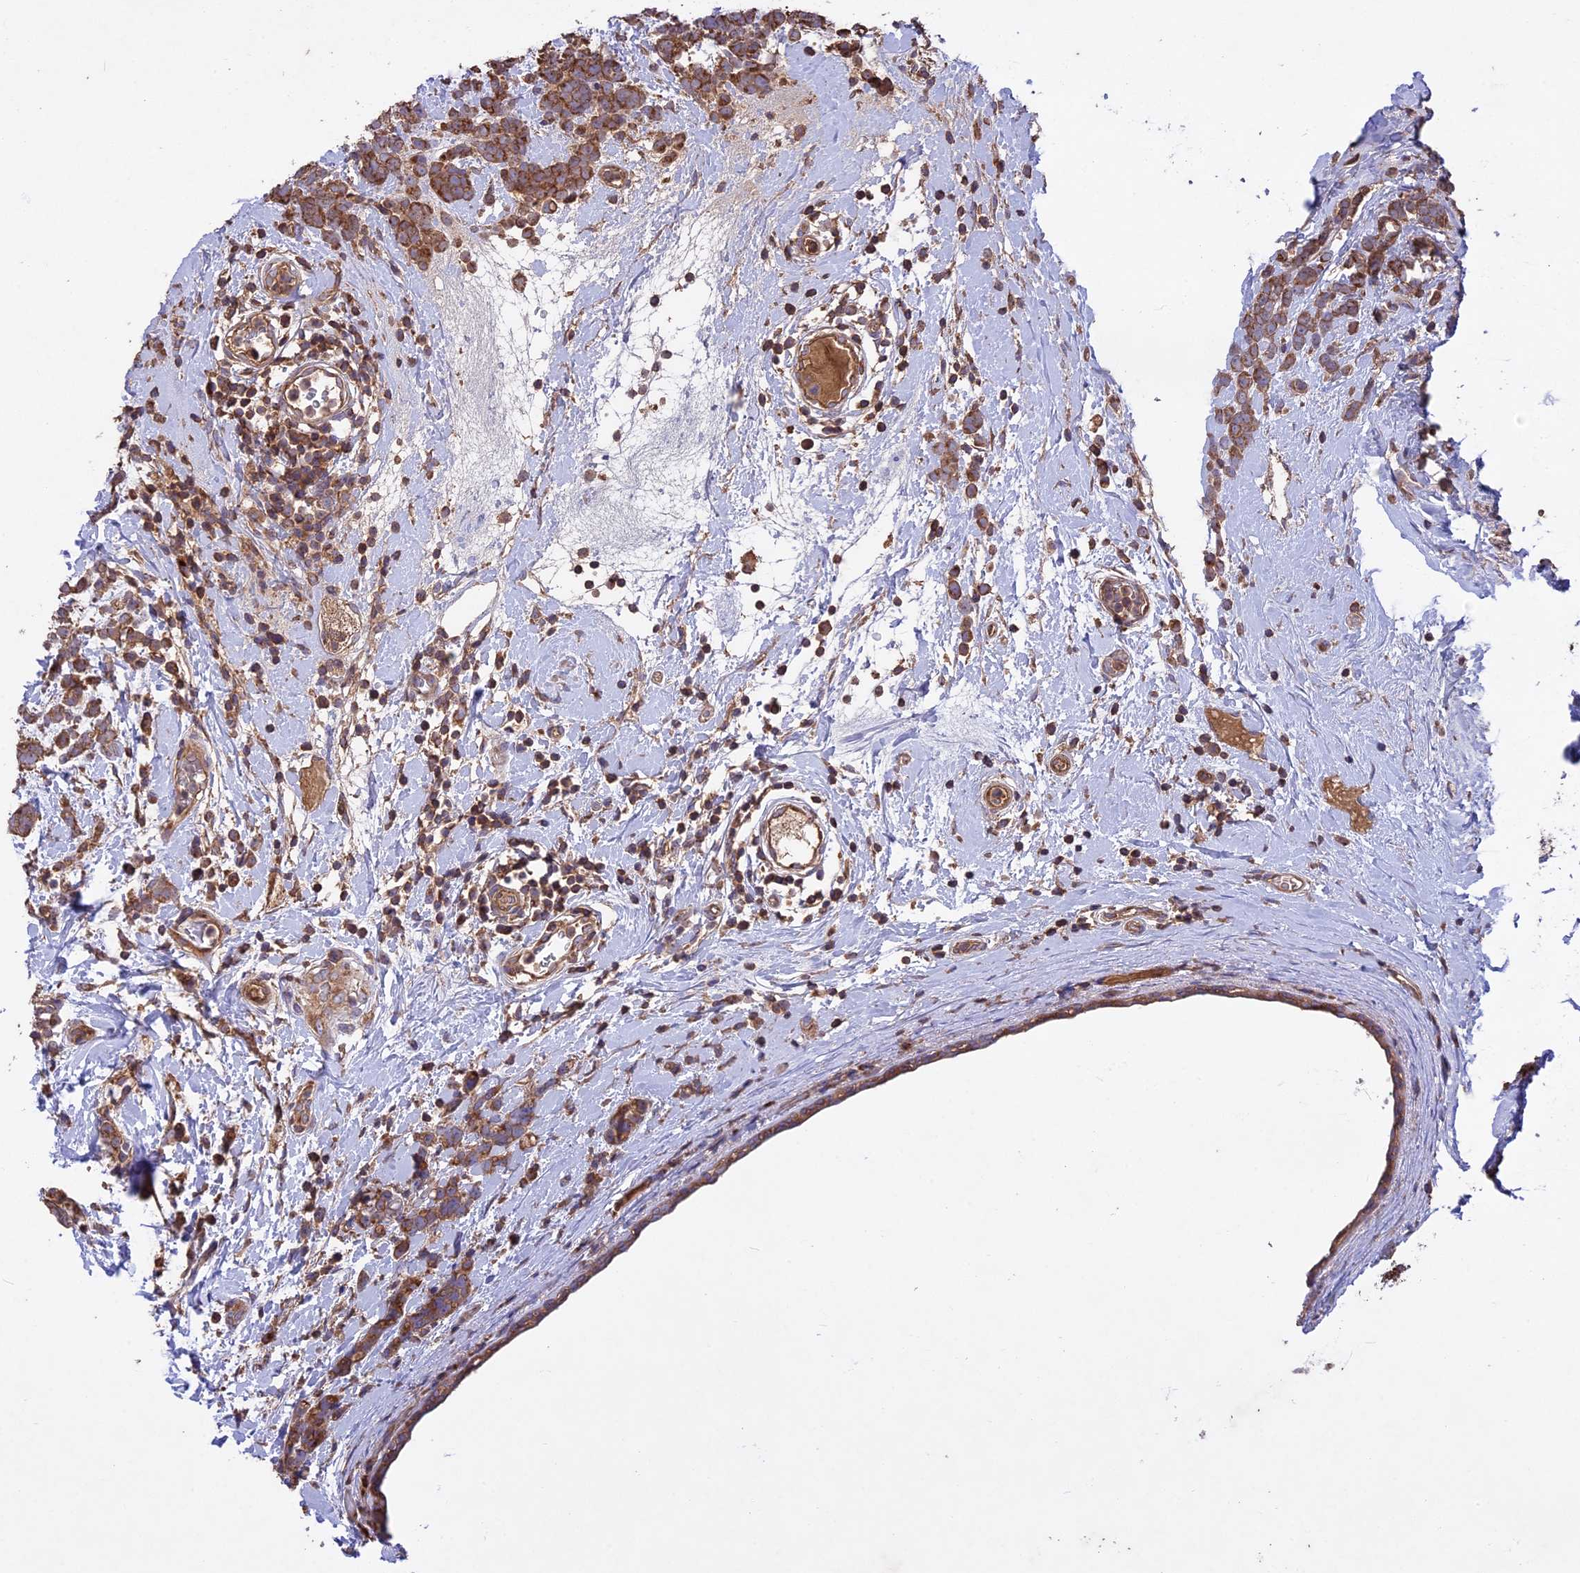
{"staining": {"intensity": "moderate", "quantity": ">75%", "location": "cytoplasmic/membranous"}, "tissue": "breast cancer", "cell_type": "Tumor cells", "image_type": "cancer", "snomed": [{"axis": "morphology", "description": "Lobular carcinoma"}, {"axis": "topography", "description": "Breast"}], "caption": "Immunohistochemical staining of human breast lobular carcinoma displays moderate cytoplasmic/membranous protein expression in approximately >75% of tumor cells.", "gene": "NUDT8", "patient": {"sex": "female", "age": 58}}